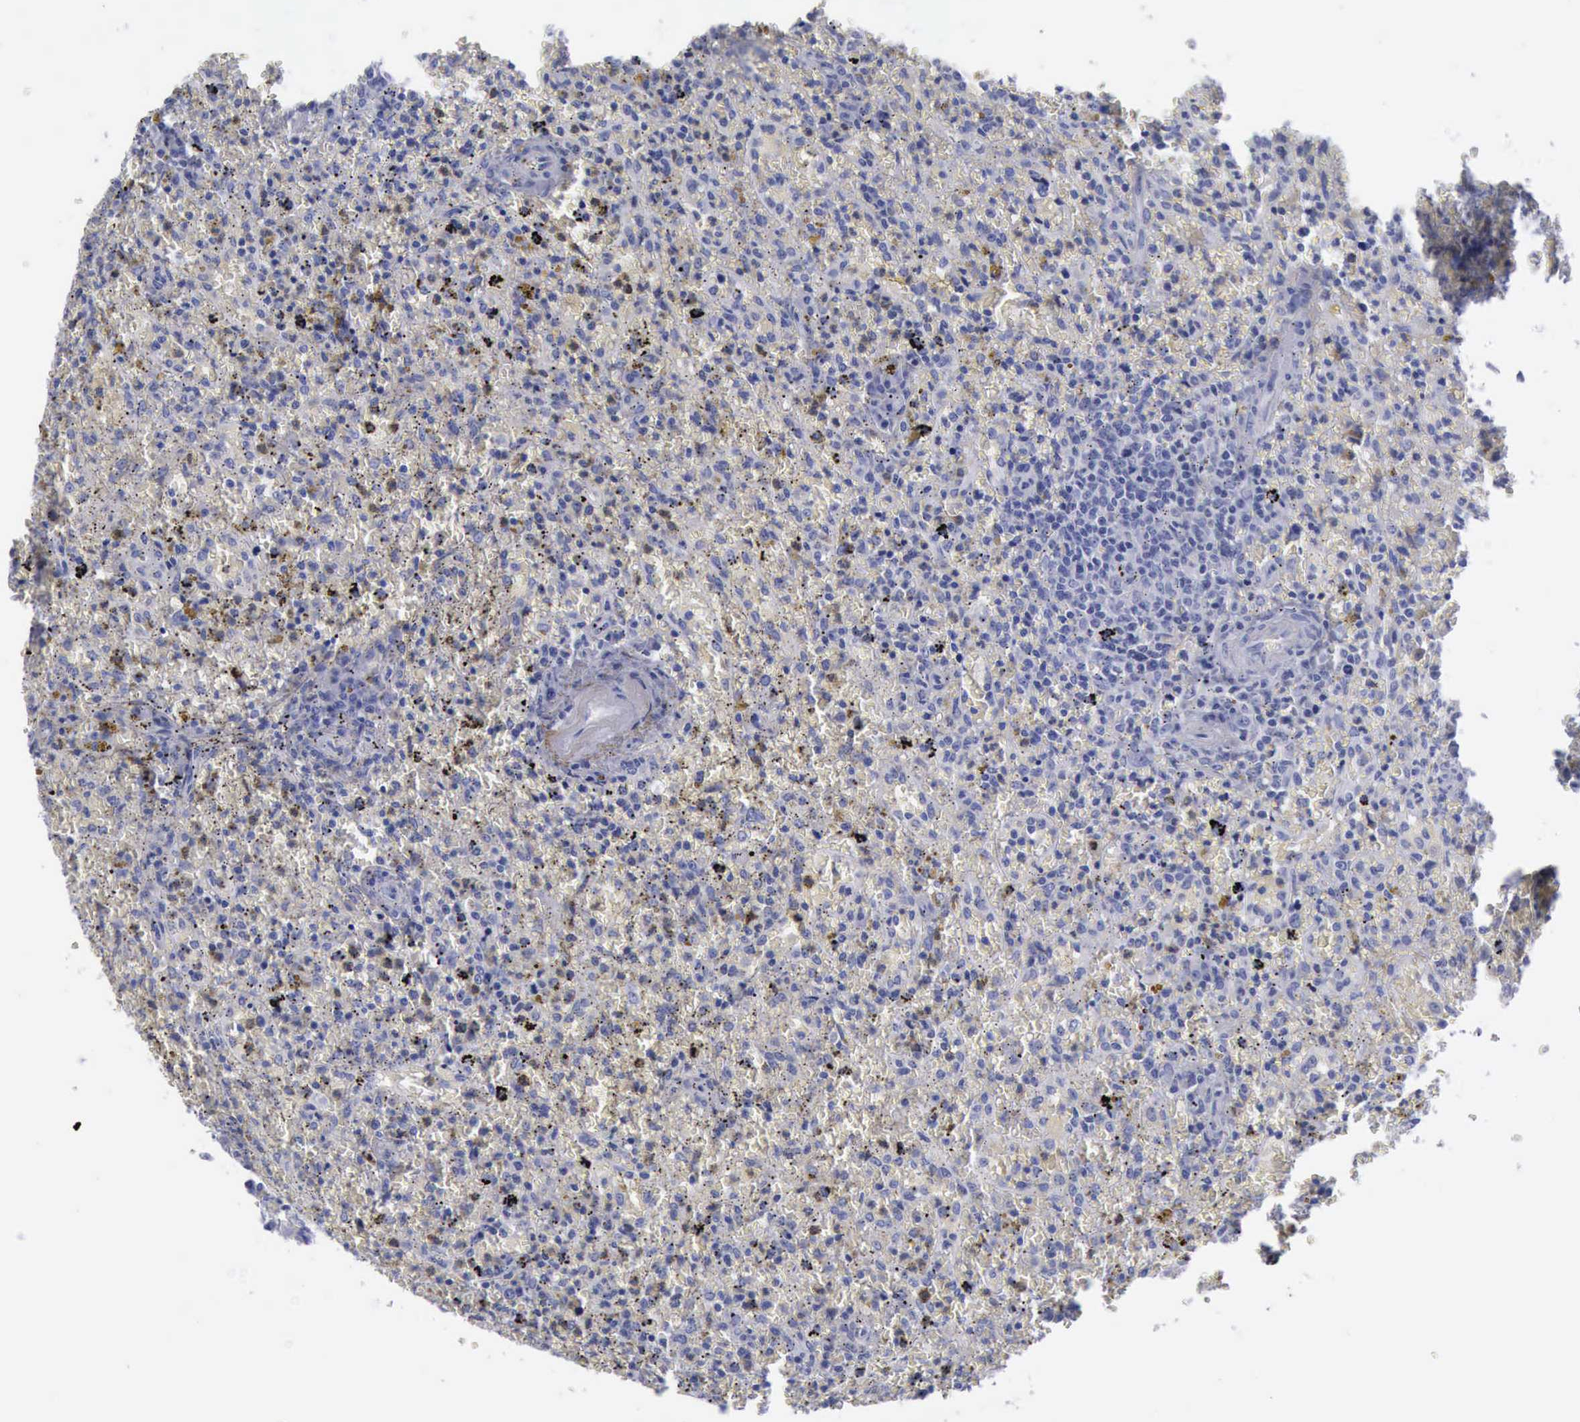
{"staining": {"intensity": "negative", "quantity": "none", "location": "none"}, "tissue": "lymphoma", "cell_type": "Tumor cells", "image_type": "cancer", "snomed": [{"axis": "morphology", "description": "Malignant lymphoma, non-Hodgkin's type, High grade"}, {"axis": "topography", "description": "Spleen"}, {"axis": "topography", "description": "Lymph node"}], "caption": "DAB (3,3'-diaminobenzidine) immunohistochemical staining of lymphoma displays no significant positivity in tumor cells.", "gene": "KRT13", "patient": {"sex": "female", "age": 70}}